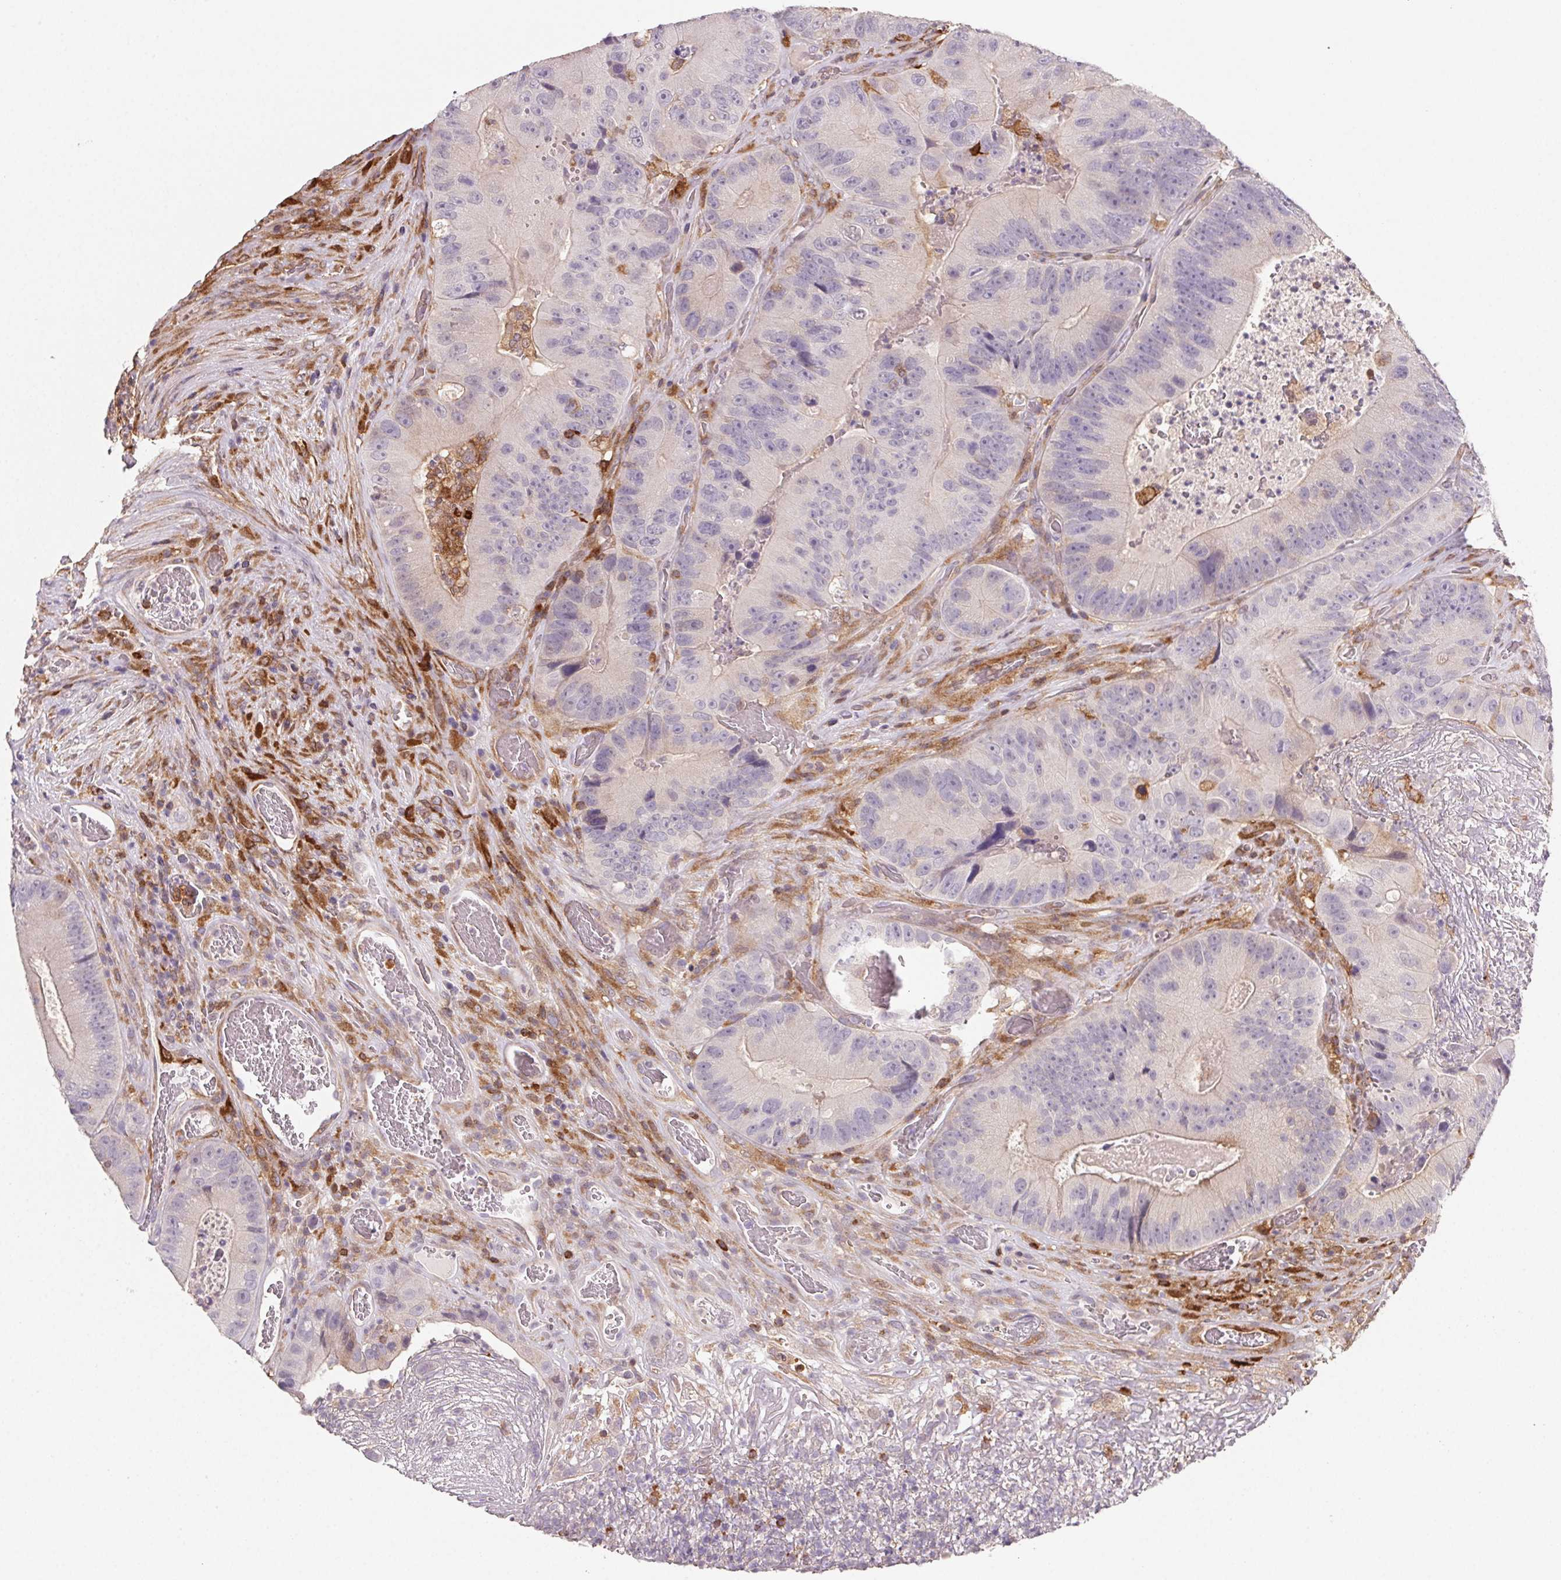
{"staining": {"intensity": "negative", "quantity": "none", "location": "none"}, "tissue": "colorectal cancer", "cell_type": "Tumor cells", "image_type": "cancer", "snomed": [{"axis": "morphology", "description": "Adenocarcinoma, NOS"}, {"axis": "topography", "description": "Colon"}], "caption": "High magnification brightfield microscopy of colorectal adenocarcinoma stained with DAB (brown) and counterstained with hematoxylin (blue): tumor cells show no significant expression.", "gene": "GBP1", "patient": {"sex": "female", "age": 86}}